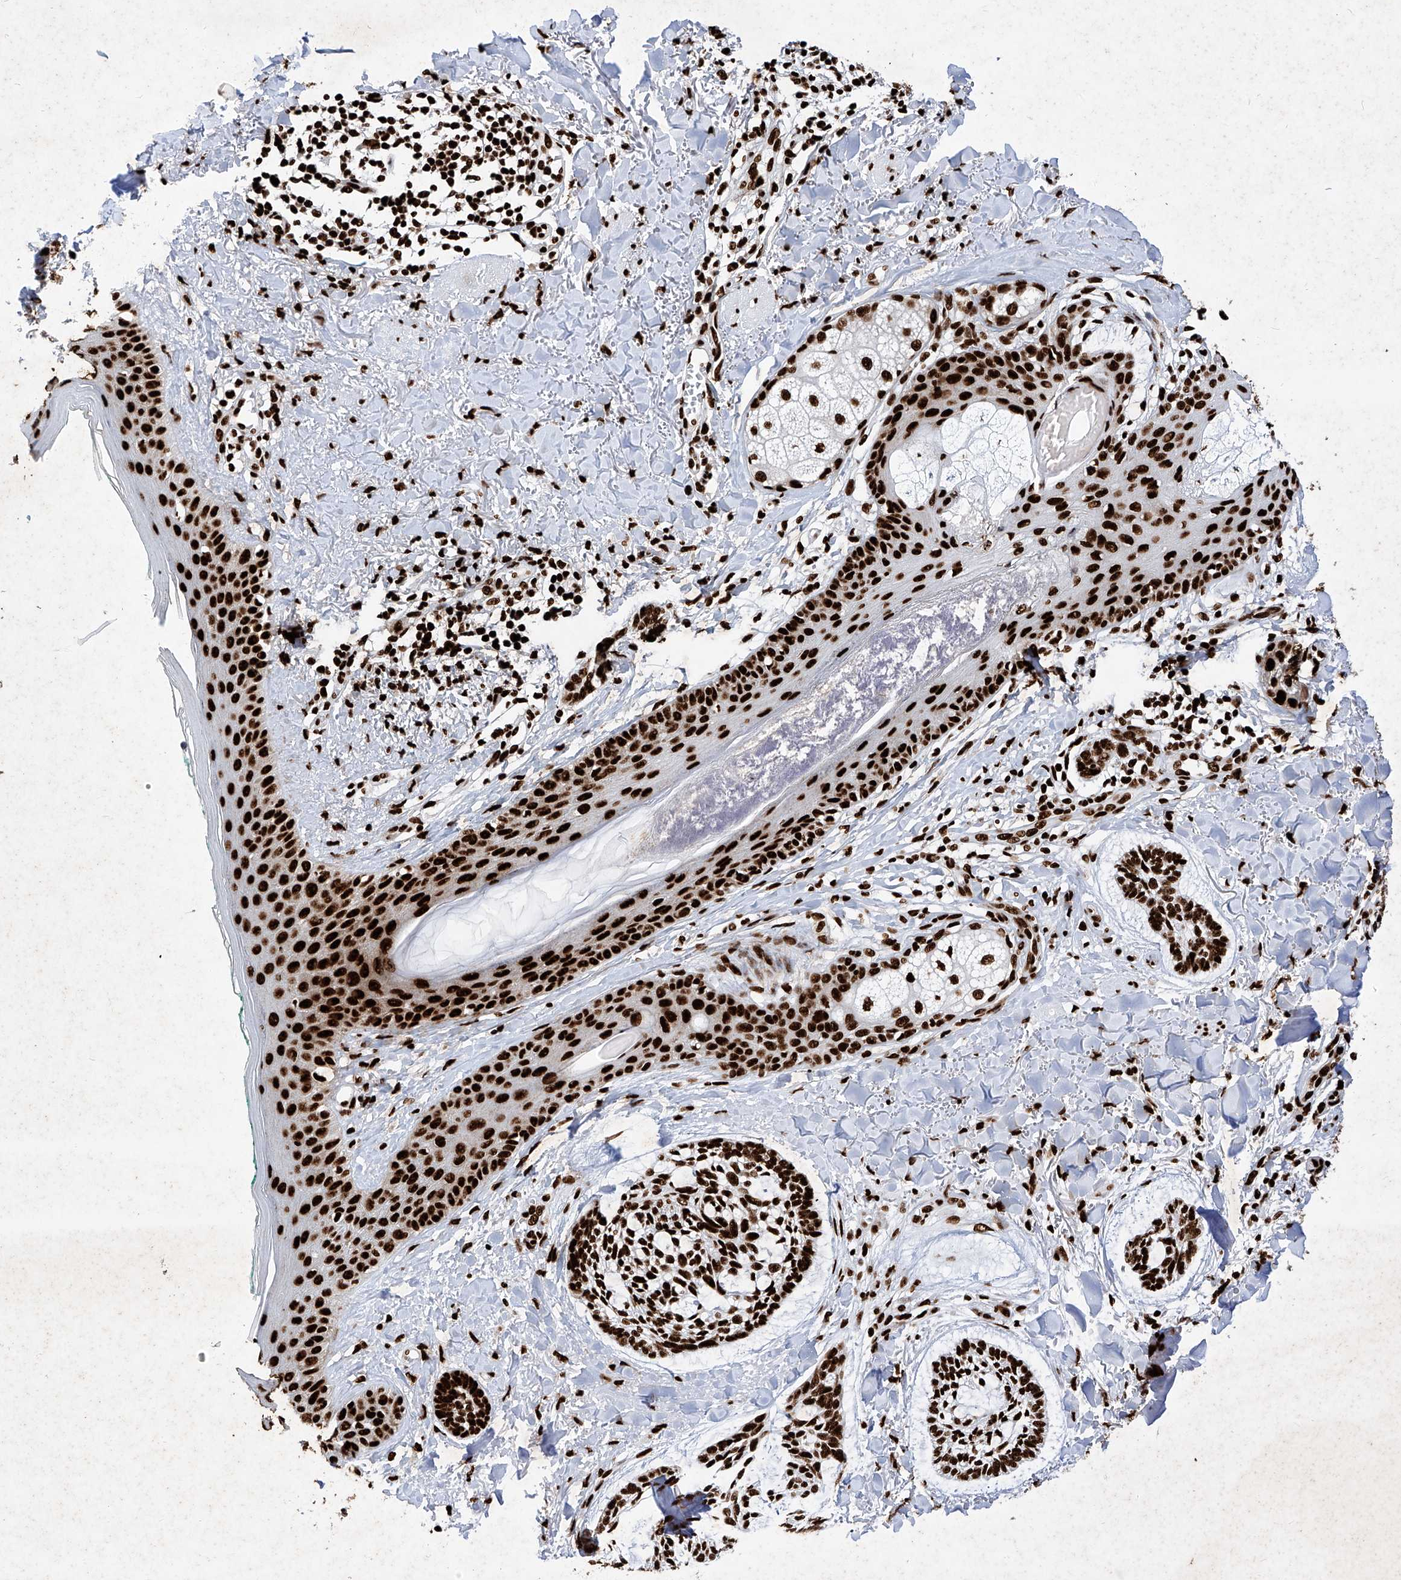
{"staining": {"intensity": "strong", "quantity": ">75%", "location": "nuclear"}, "tissue": "skin cancer", "cell_type": "Tumor cells", "image_type": "cancer", "snomed": [{"axis": "morphology", "description": "Basal cell carcinoma"}, {"axis": "topography", "description": "Skin"}], "caption": "Immunohistochemical staining of skin basal cell carcinoma shows high levels of strong nuclear positivity in approximately >75% of tumor cells.", "gene": "SRSF6", "patient": {"sex": "male", "age": 43}}